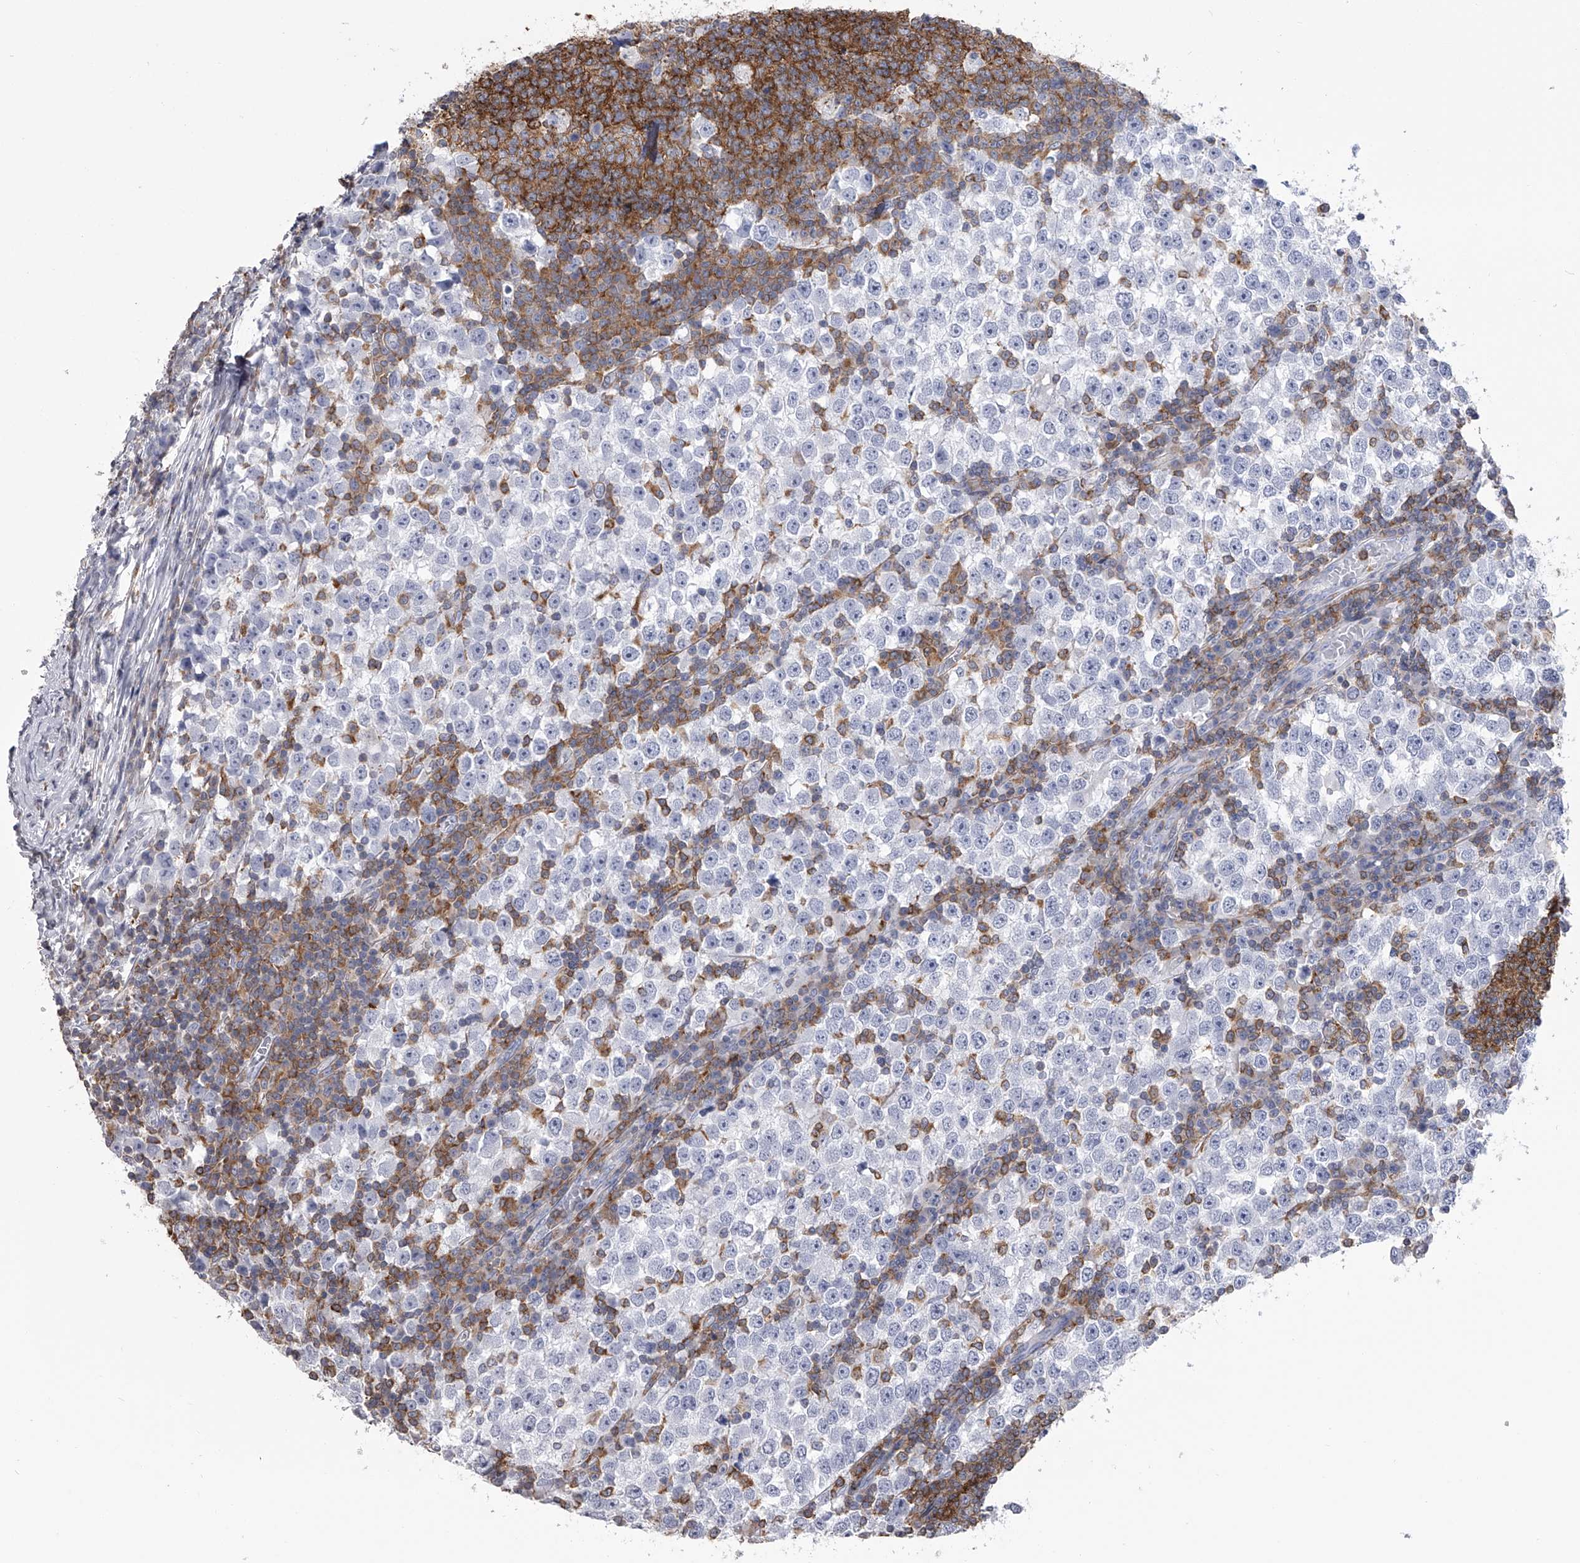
{"staining": {"intensity": "moderate", "quantity": "<25%", "location": "cytoplasmic/membranous"}, "tissue": "testis cancer", "cell_type": "Tumor cells", "image_type": "cancer", "snomed": [{"axis": "morphology", "description": "Seminoma, NOS"}, {"axis": "topography", "description": "Testis"}], "caption": "IHC micrograph of testis cancer stained for a protein (brown), which displays low levels of moderate cytoplasmic/membranous positivity in about <25% of tumor cells.", "gene": "TASP1", "patient": {"sex": "male", "age": 65}}